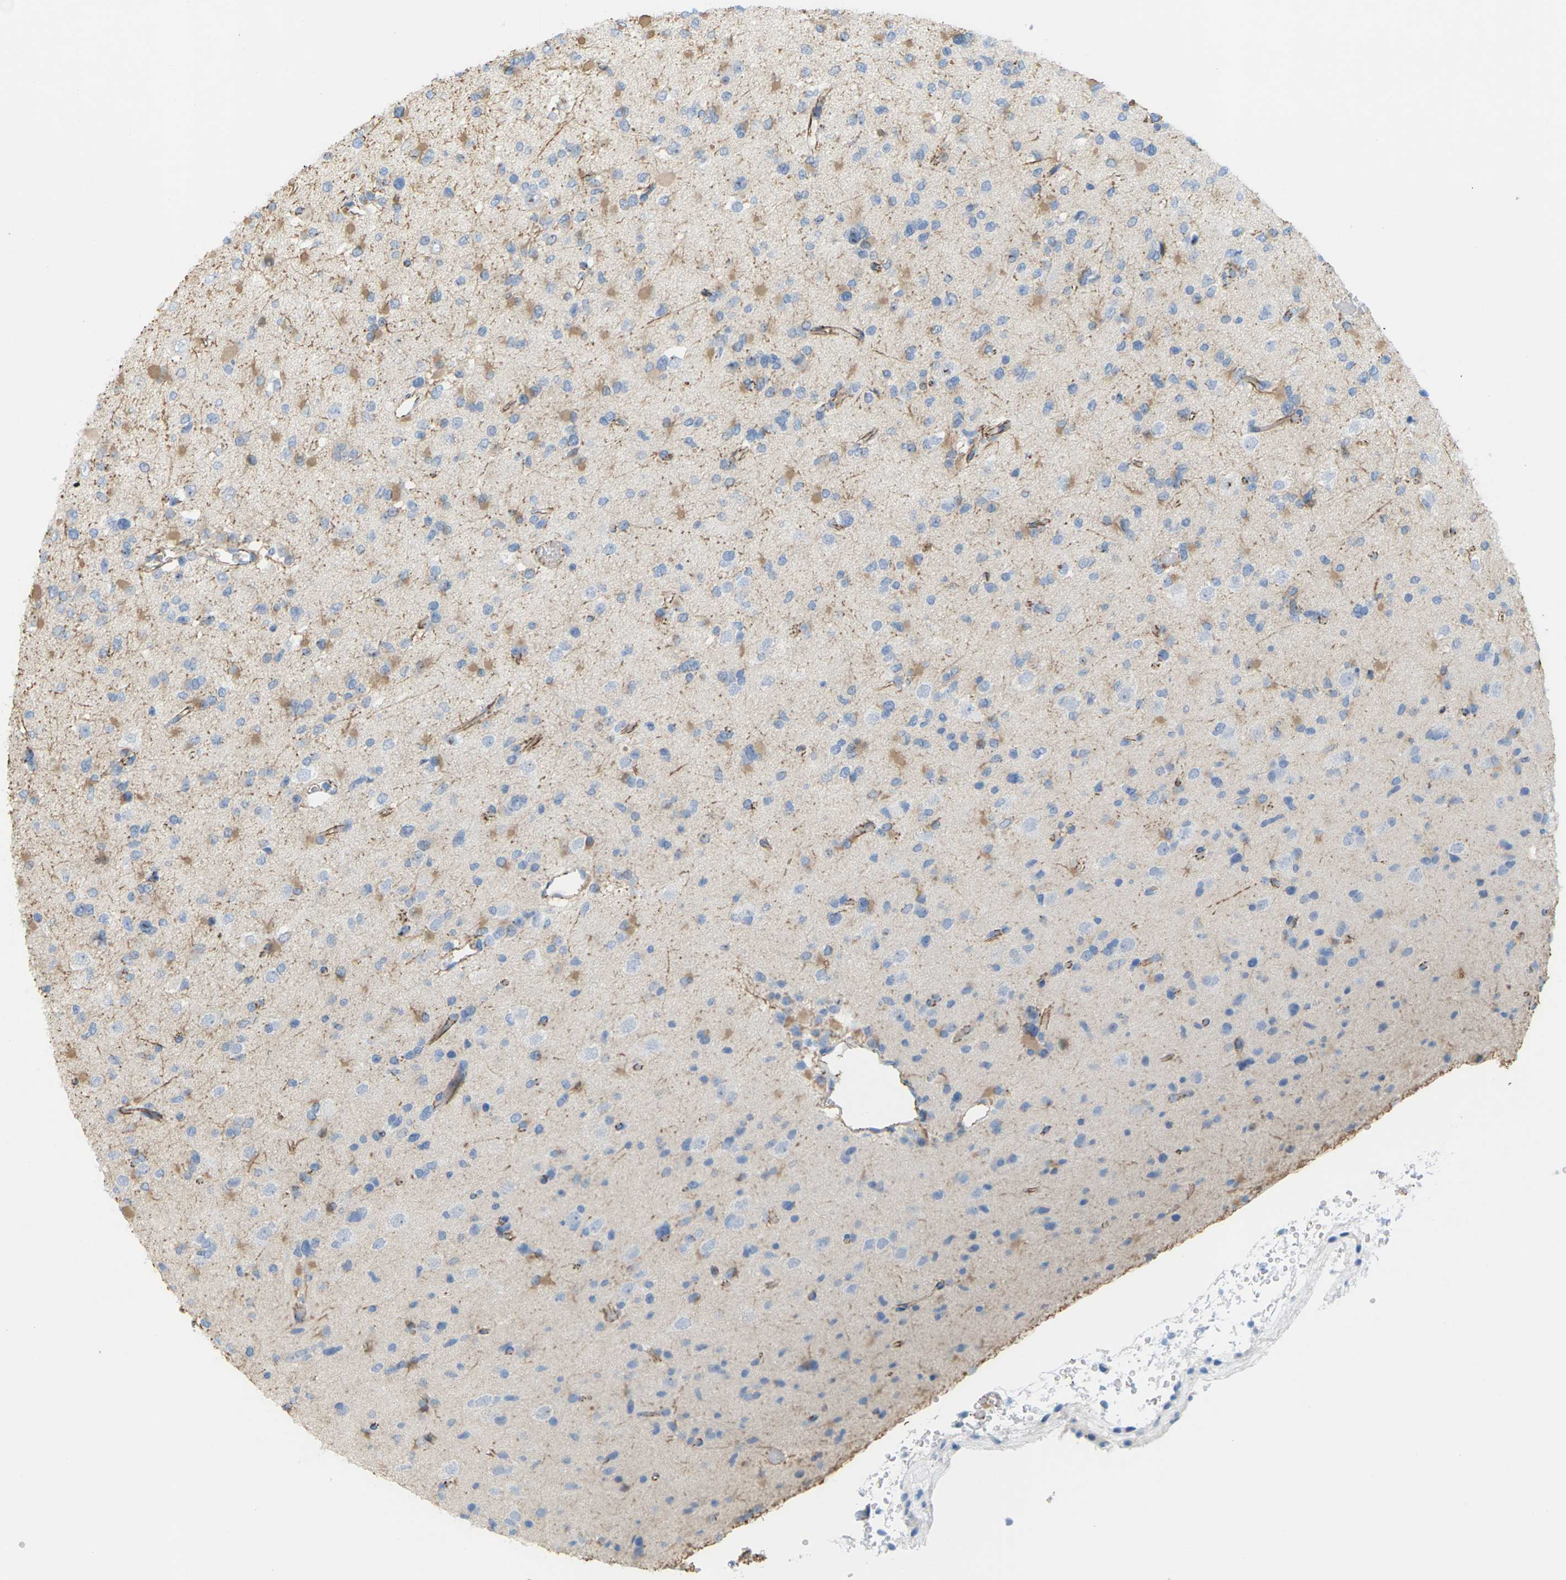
{"staining": {"intensity": "moderate", "quantity": "25%-75%", "location": "cytoplasmic/membranous"}, "tissue": "glioma", "cell_type": "Tumor cells", "image_type": "cancer", "snomed": [{"axis": "morphology", "description": "Glioma, malignant, Low grade"}, {"axis": "topography", "description": "Brain"}], "caption": "The immunohistochemical stain shows moderate cytoplasmic/membranous positivity in tumor cells of glioma tissue. (DAB (3,3'-diaminobenzidine) IHC, brown staining for protein, blue staining for nuclei).", "gene": "CLDN3", "patient": {"sex": "female", "age": 22}}